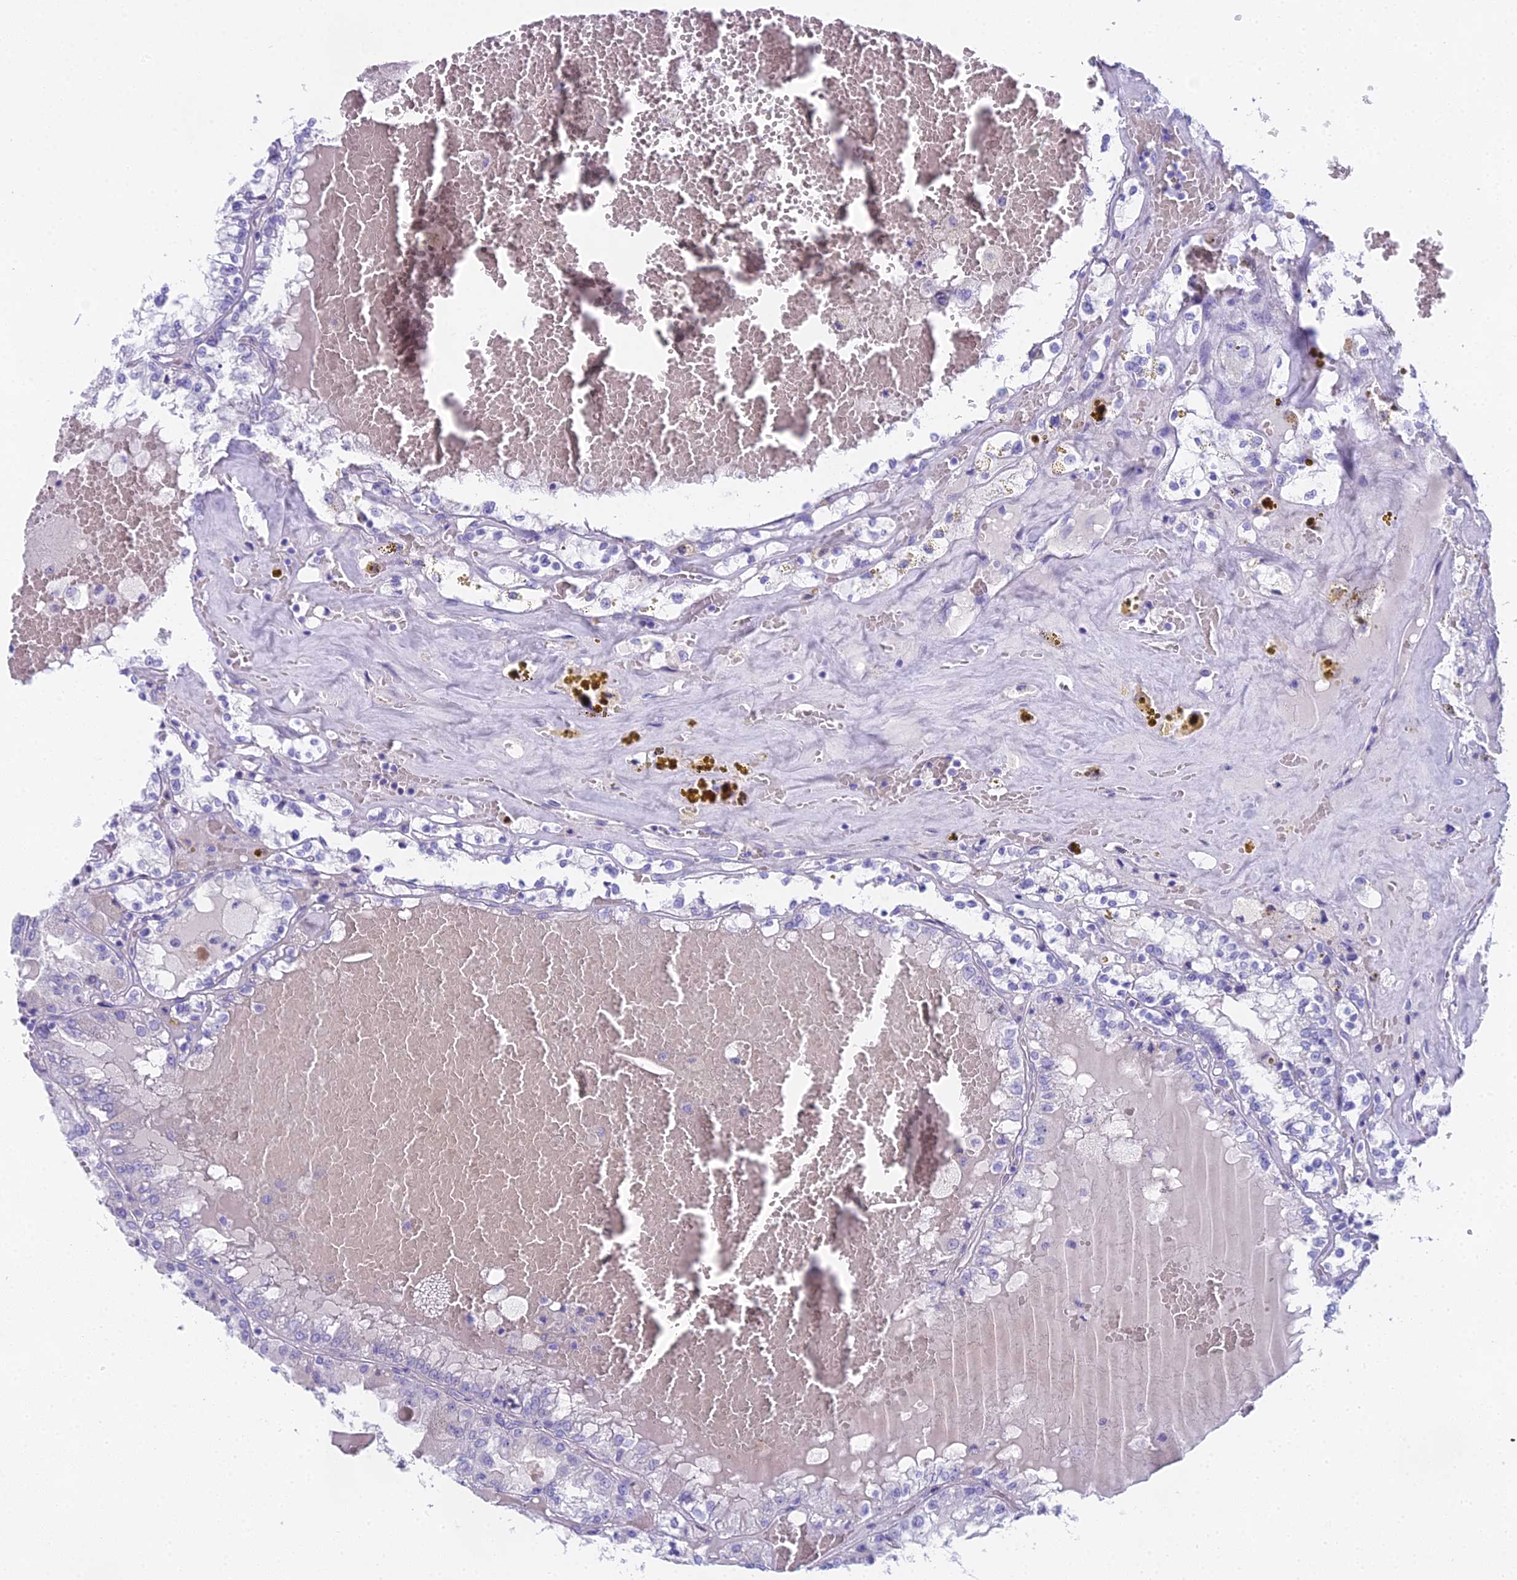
{"staining": {"intensity": "negative", "quantity": "none", "location": "none"}, "tissue": "renal cancer", "cell_type": "Tumor cells", "image_type": "cancer", "snomed": [{"axis": "morphology", "description": "Adenocarcinoma, NOS"}, {"axis": "topography", "description": "Kidney"}], "caption": "The image exhibits no staining of tumor cells in adenocarcinoma (renal). (DAB IHC, high magnification).", "gene": "UNC80", "patient": {"sex": "female", "age": 56}}